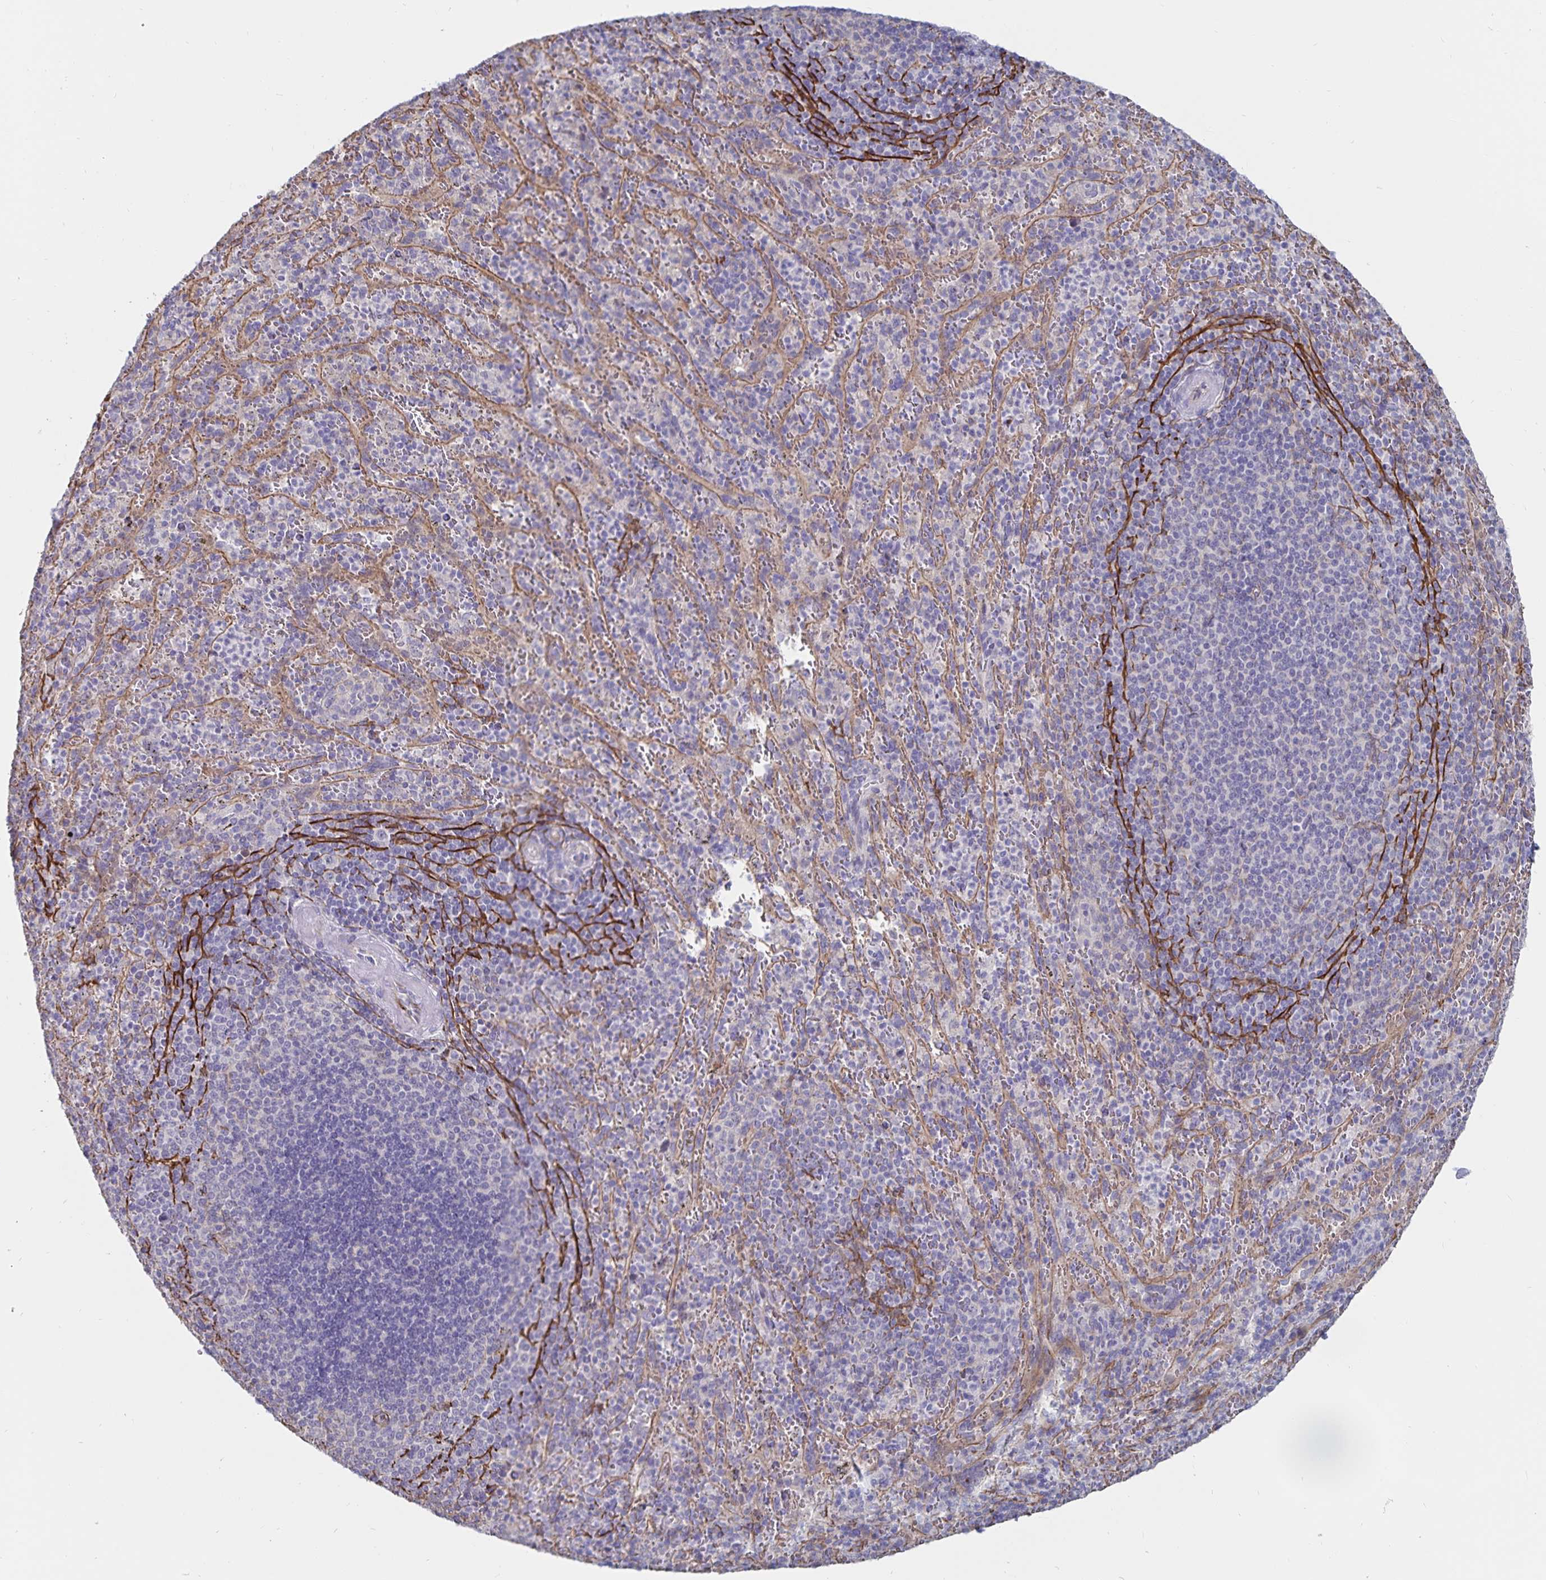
{"staining": {"intensity": "negative", "quantity": "none", "location": "none"}, "tissue": "spleen", "cell_type": "Cells in red pulp", "image_type": "normal", "snomed": [{"axis": "morphology", "description": "Normal tissue, NOS"}, {"axis": "topography", "description": "Spleen"}], "caption": "This image is of benign spleen stained with immunohistochemistry to label a protein in brown with the nuclei are counter-stained blue. There is no staining in cells in red pulp. The staining is performed using DAB (3,3'-diaminobenzidine) brown chromogen with nuclei counter-stained in using hematoxylin.", "gene": "SSTR1", "patient": {"sex": "male", "age": 57}}